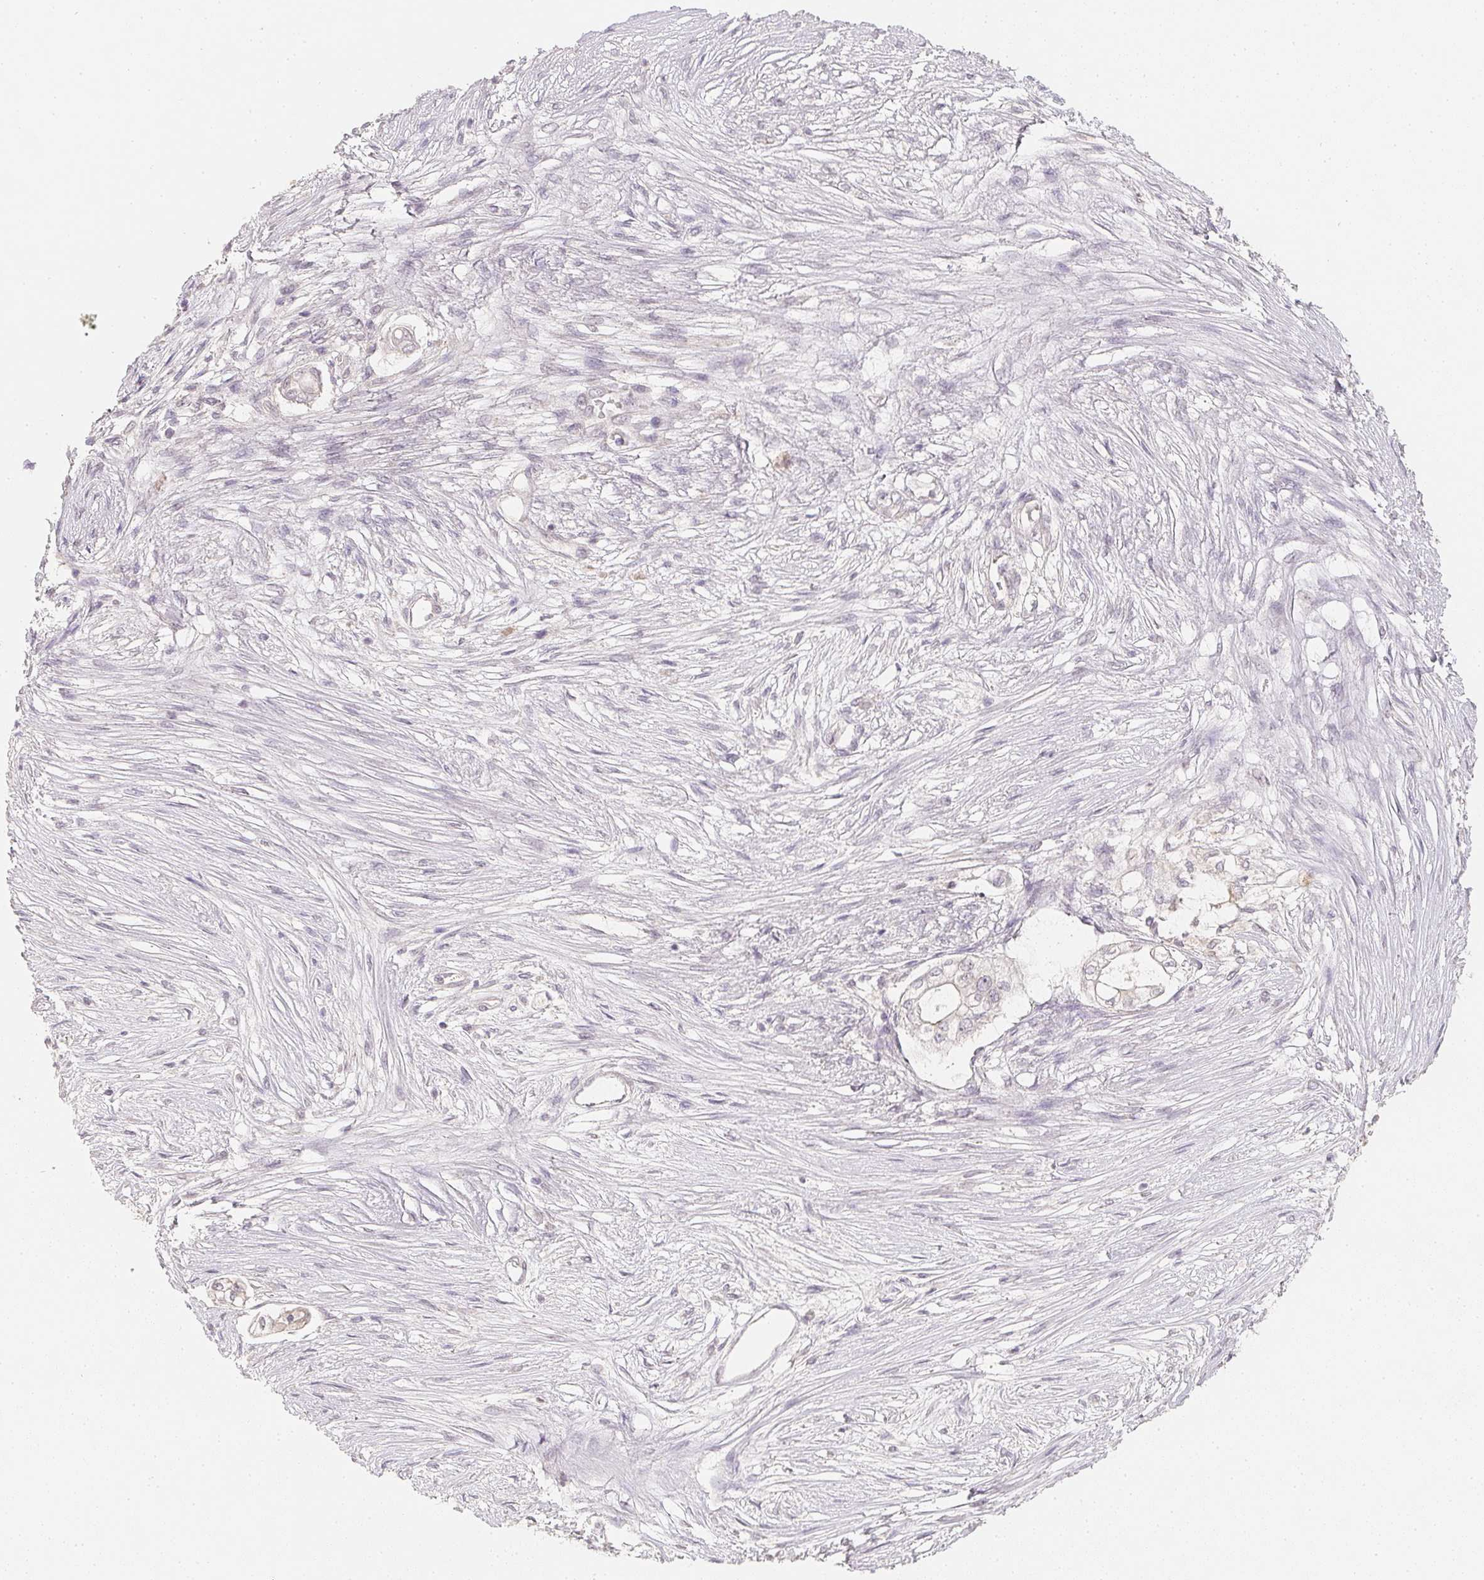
{"staining": {"intensity": "negative", "quantity": "none", "location": "none"}, "tissue": "pancreatic cancer", "cell_type": "Tumor cells", "image_type": "cancer", "snomed": [{"axis": "morphology", "description": "Adenocarcinoma, NOS"}, {"axis": "topography", "description": "Pancreas"}], "caption": "This is a image of immunohistochemistry (IHC) staining of pancreatic cancer, which shows no positivity in tumor cells. The staining is performed using DAB (3,3'-diaminobenzidine) brown chromogen with nuclei counter-stained in using hematoxylin.", "gene": "SOAT1", "patient": {"sex": "female", "age": 69}}